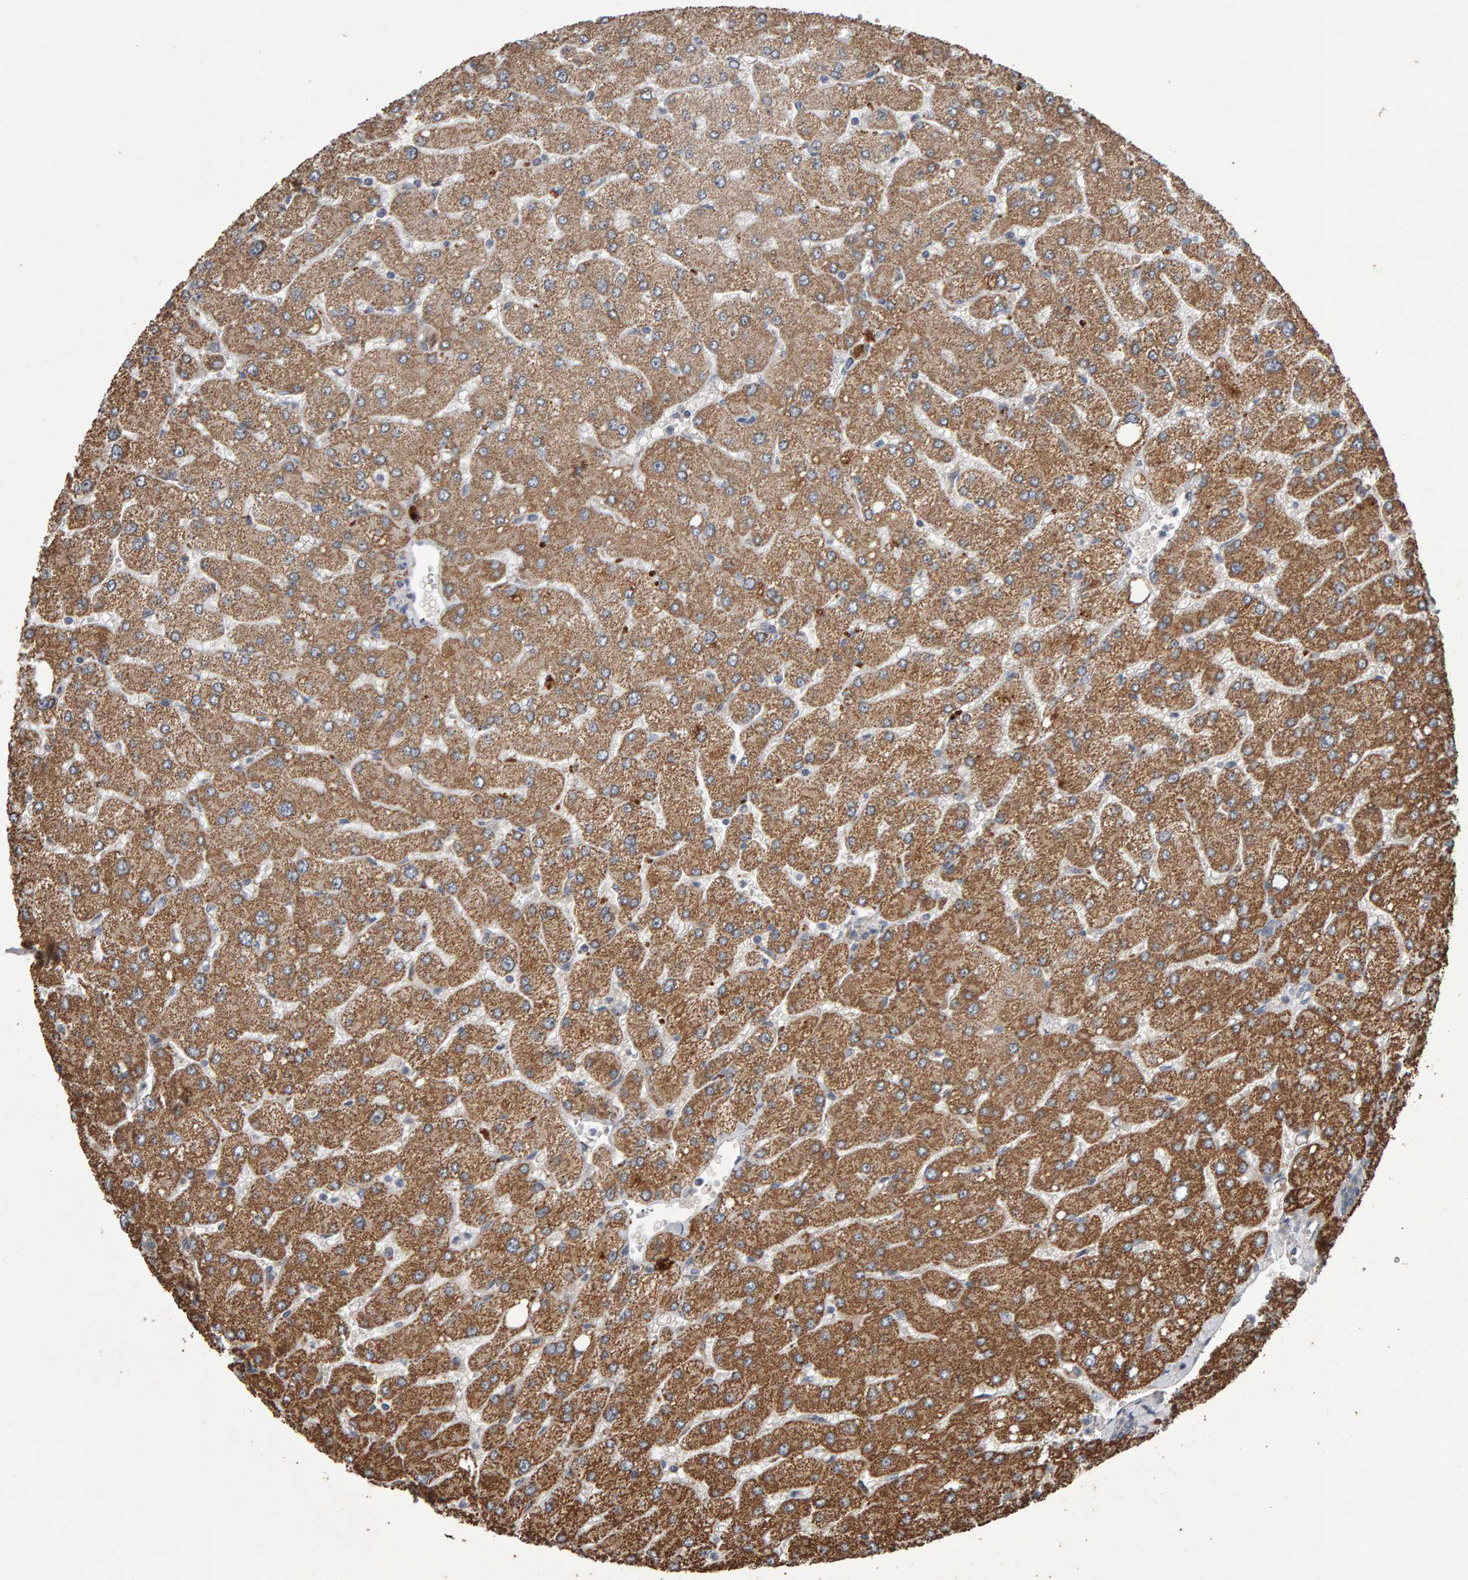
{"staining": {"intensity": "negative", "quantity": "none", "location": "none"}, "tissue": "liver", "cell_type": "Cholangiocytes", "image_type": "normal", "snomed": [{"axis": "morphology", "description": "Normal tissue, NOS"}, {"axis": "topography", "description": "Liver"}], "caption": "Cholangiocytes are negative for brown protein staining in unremarkable liver. (IHC, brightfield microscopy, high magnification).", "gene": "COASY", "patient": {"sex": "male", "age": 55}}